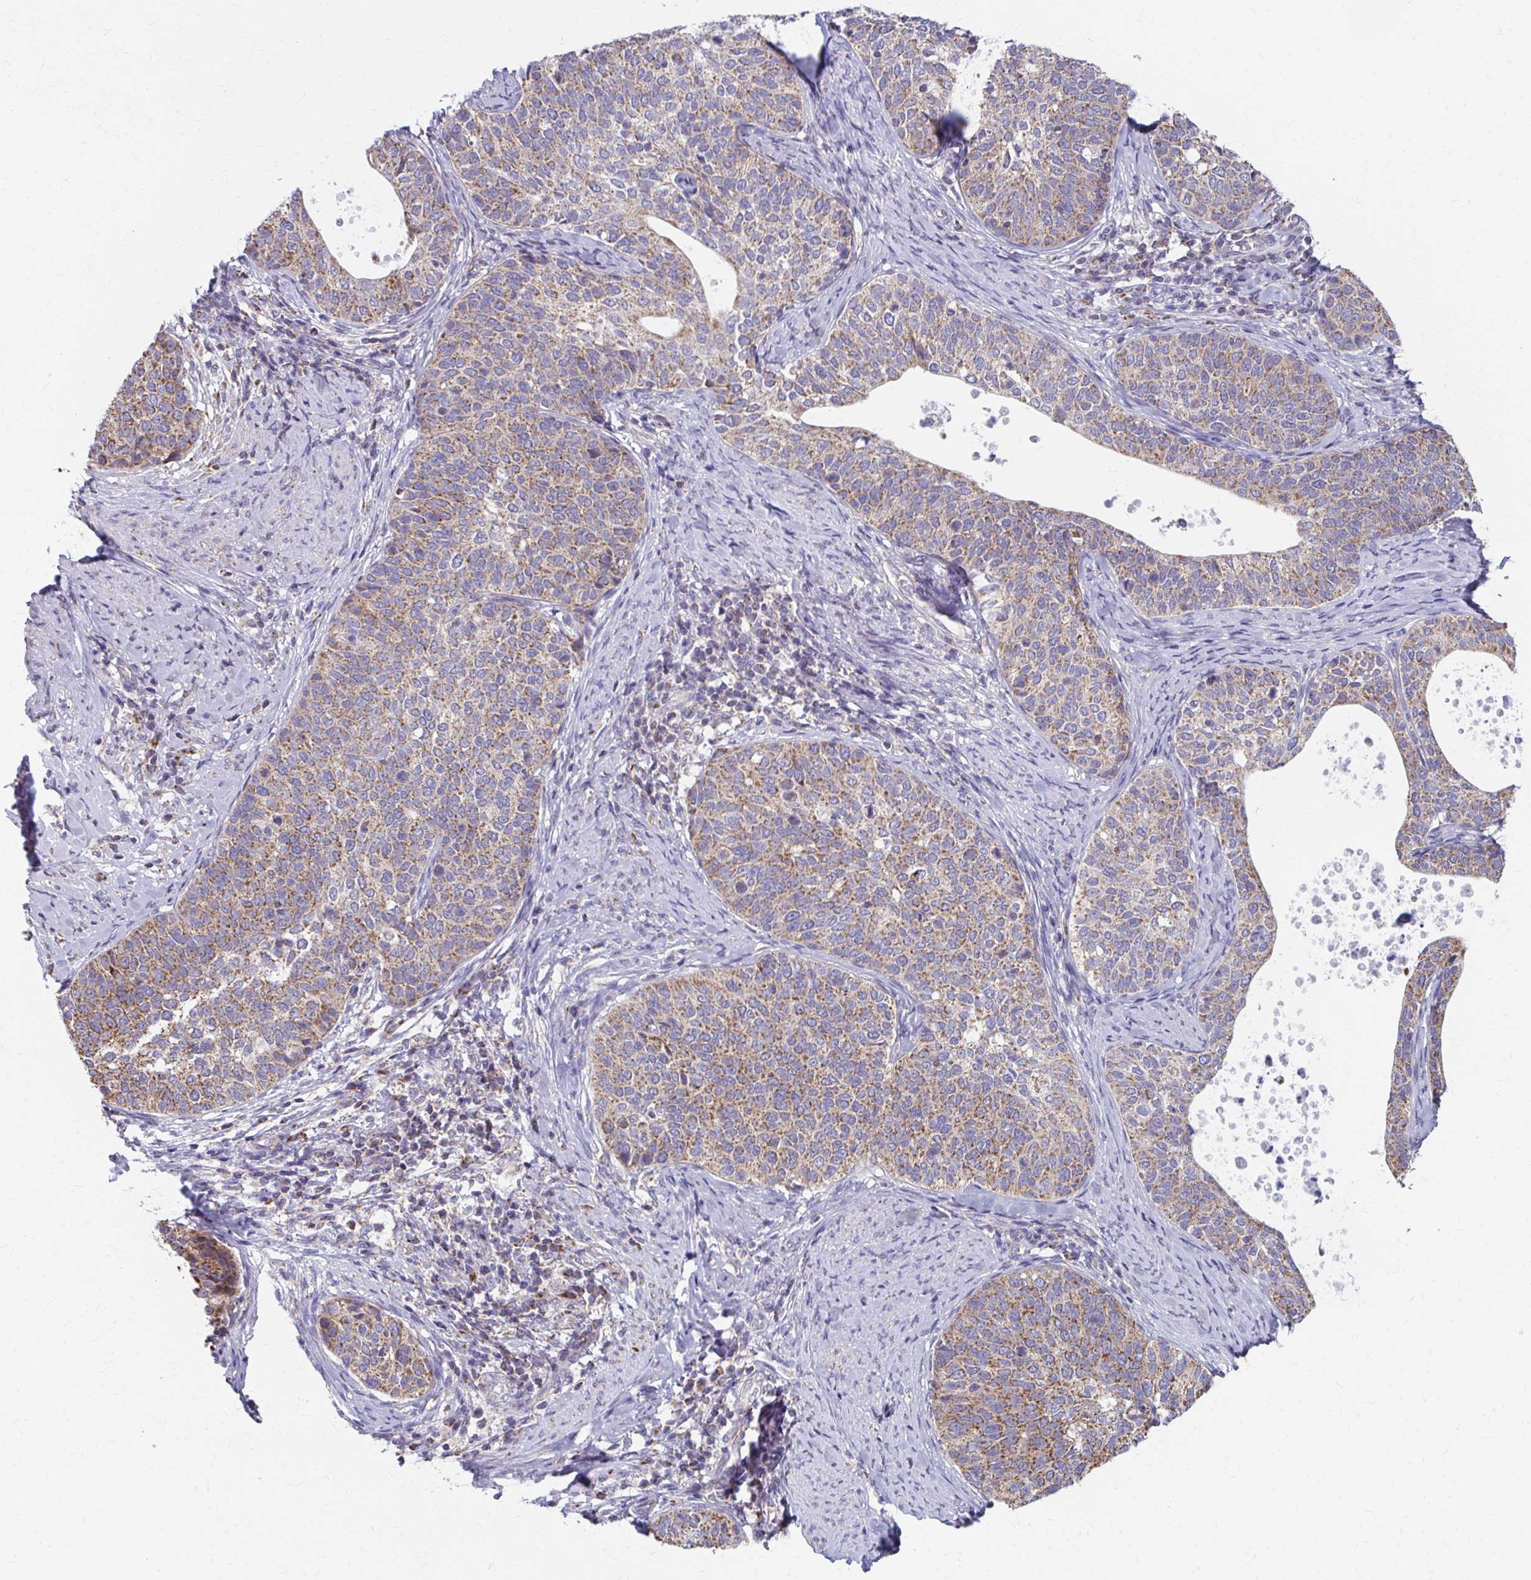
{"staining": {"intensity": "moderate", "quantity": ">75%", "location": "cytoplasmic/membranous"}, "tissue": "cervical cancer", "cell_type": "Tumor cells", "image_type": "cancer", "snomed": [{"axis": "morphology", "description": "Squamous cell carcinoma, NOS"}, {"axis": "topography", "description": "Cervix"}], "caption": "There is medium levels of moderate cytoplasmic/membranous expression in tumor cells of squamous cell carcinoma (cervical), as demonstrated by immunohistochemical staining (brown color).", "gene": "RCC1L", "patient": {"sex": "female", "age": 69}}